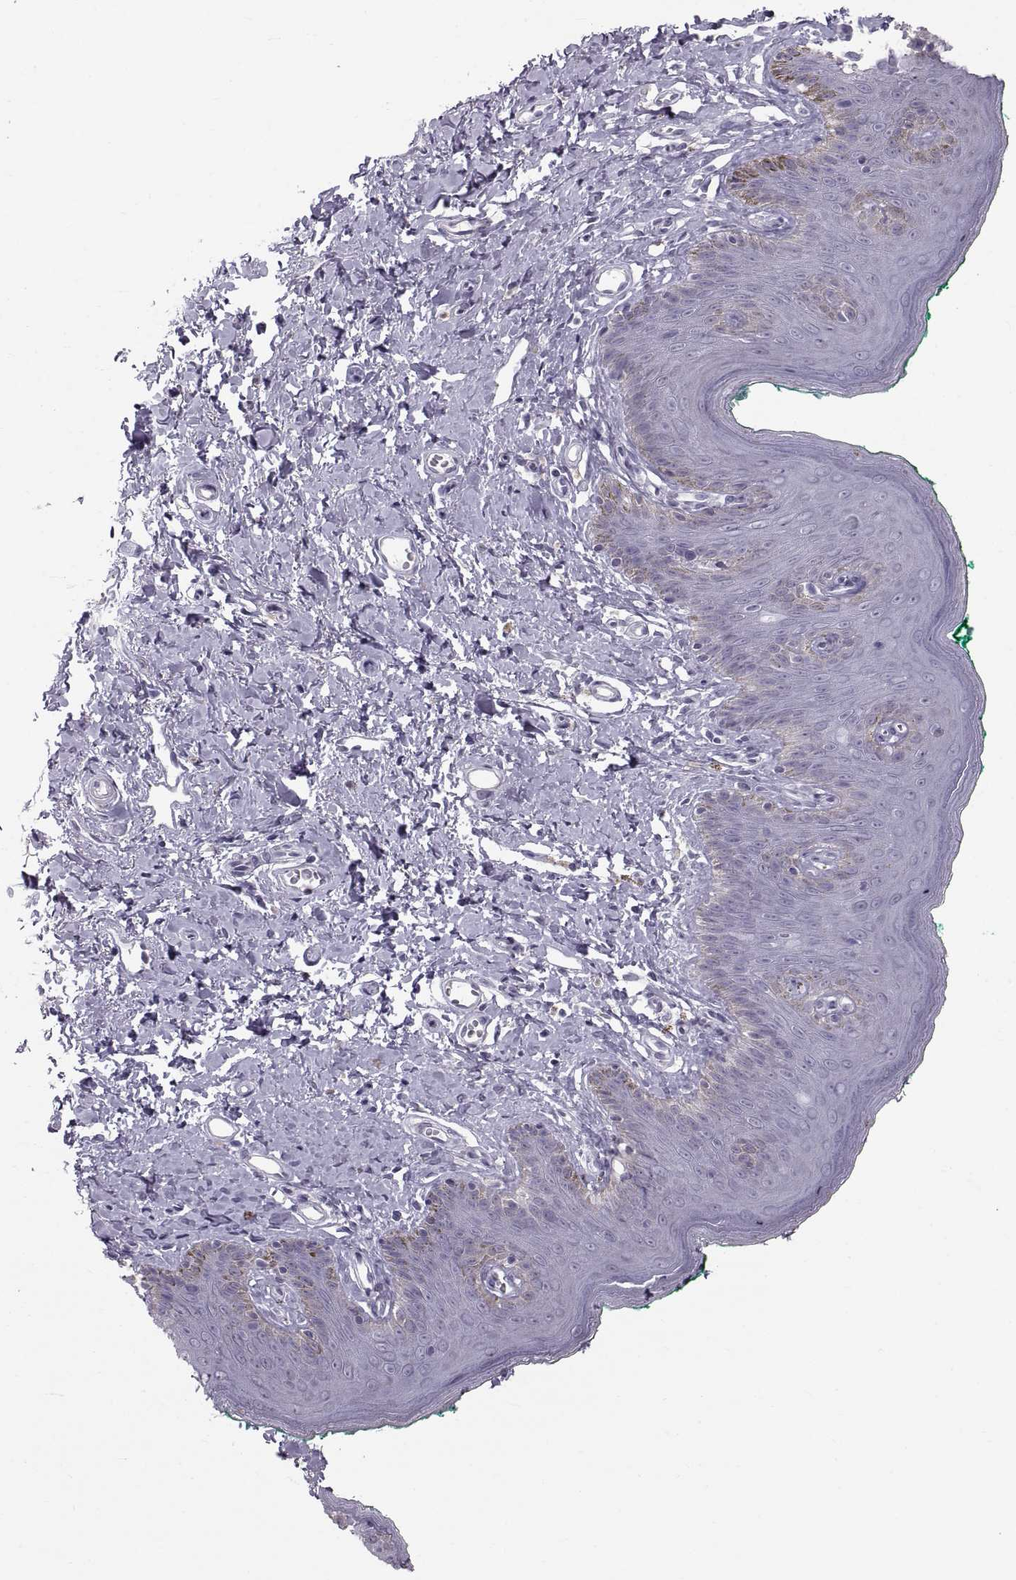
{"staining": {"intensity": "negative", "quantity": "none", "location": "none"}, "tissue": "skin", "cell_type": "Epidermal cells", "image_type": "normal", "snomed": [{"axis": "morphology", "description": "Normal tissue, NOS"}, {"axis": "topography", "description": "Vulva"}], "caption": "Immunohistochemical staining of normal skin displays no significant staining in epidermal cells.", "gene": "SPACDR", "patient": {"sex": "female", "age": 66}}